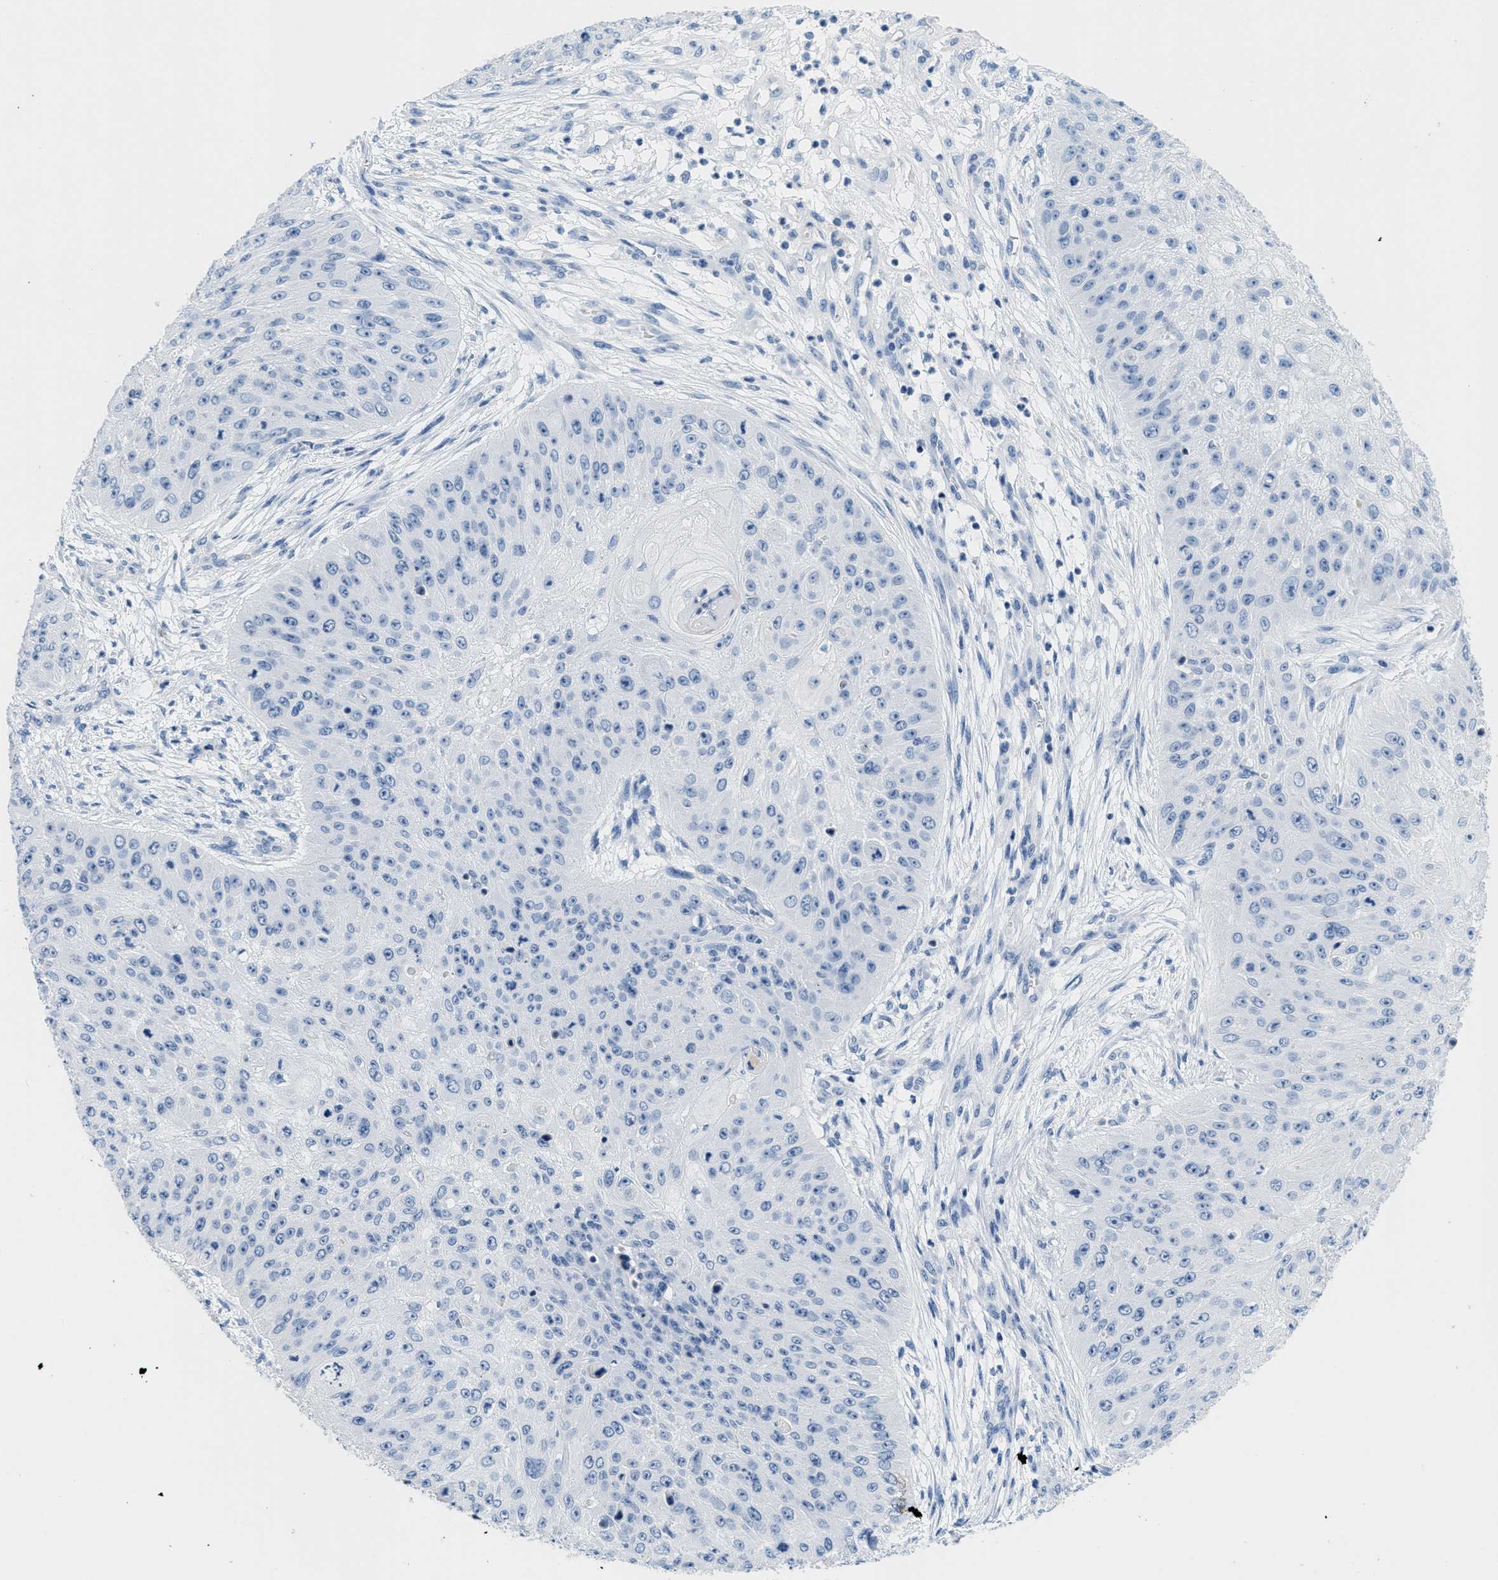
{"staining": {"intensity": "negative", "quantity": "none", "location": "none"}, "tissue": "skin cancer", "cell_type": "Tumor cells", "image_type": "cancer", "snomed": [{"axis": "morphology", "description": "Squamous cell carcinoma, NOS"}, {"axis": "topography", "description": "Skin"}], "caption": "A photomicrograph of human skin squamous cell carcinoma is negative for staining in tumor cells.", "gene": "GPM6A", "patient": {"sex": "female", "age": 77}}